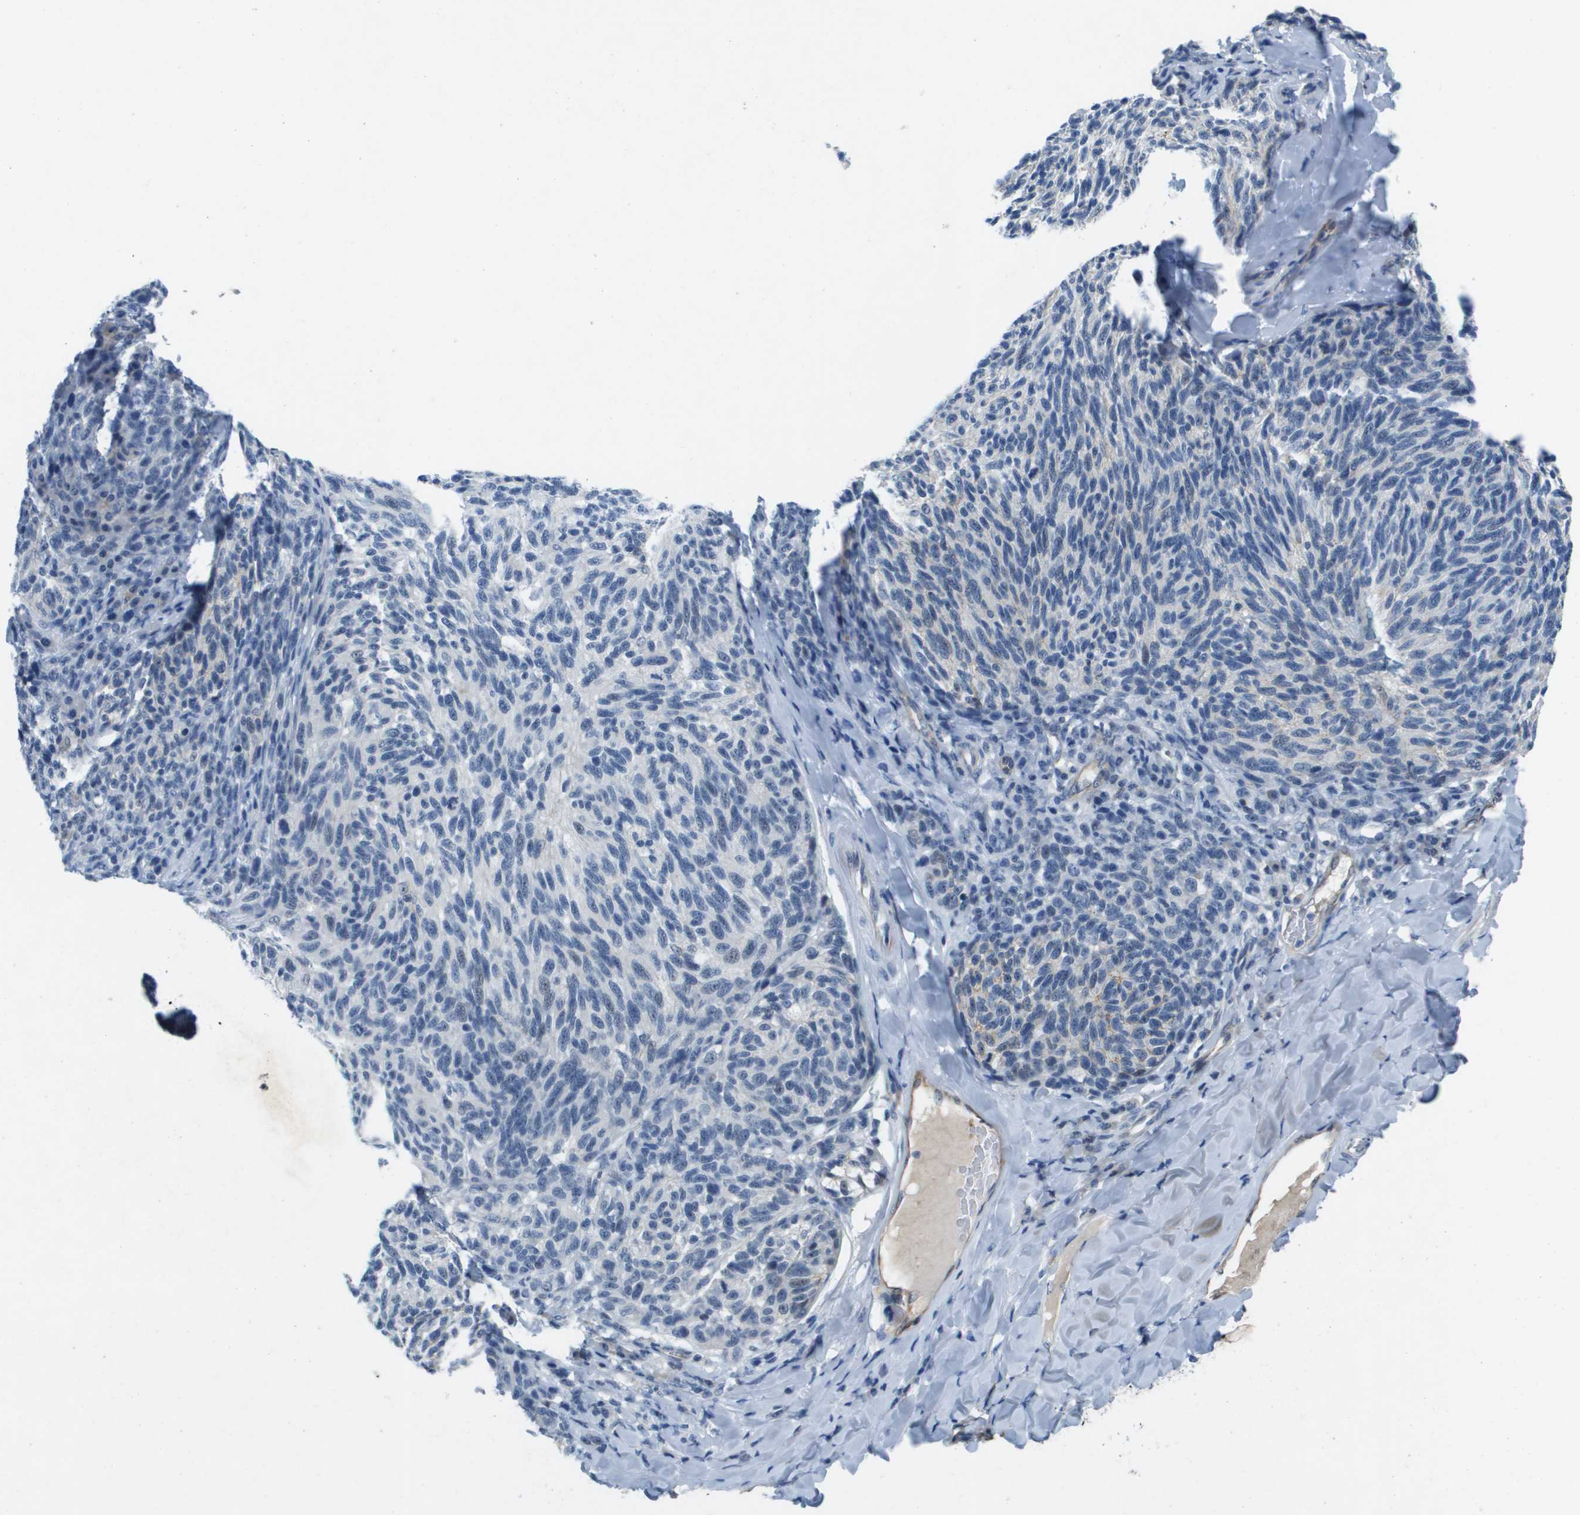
{"staining": {"intensity": "negative", "quantity": "none", "location": "none"}, "tissue": "melanoma", "cell_type": "Tumor cells", "image_type": "cancer", "snomed": [{"axis": "morphology", "description": "Malignant melanoma, NOS"}, {"axis": "topography", "description": "Skin"}], "caption": "A micrograph of human melanoma is negative for staining in tumor cells.", "gene": "ITGA6", "patient": {"sex": "female", "age": 73}}